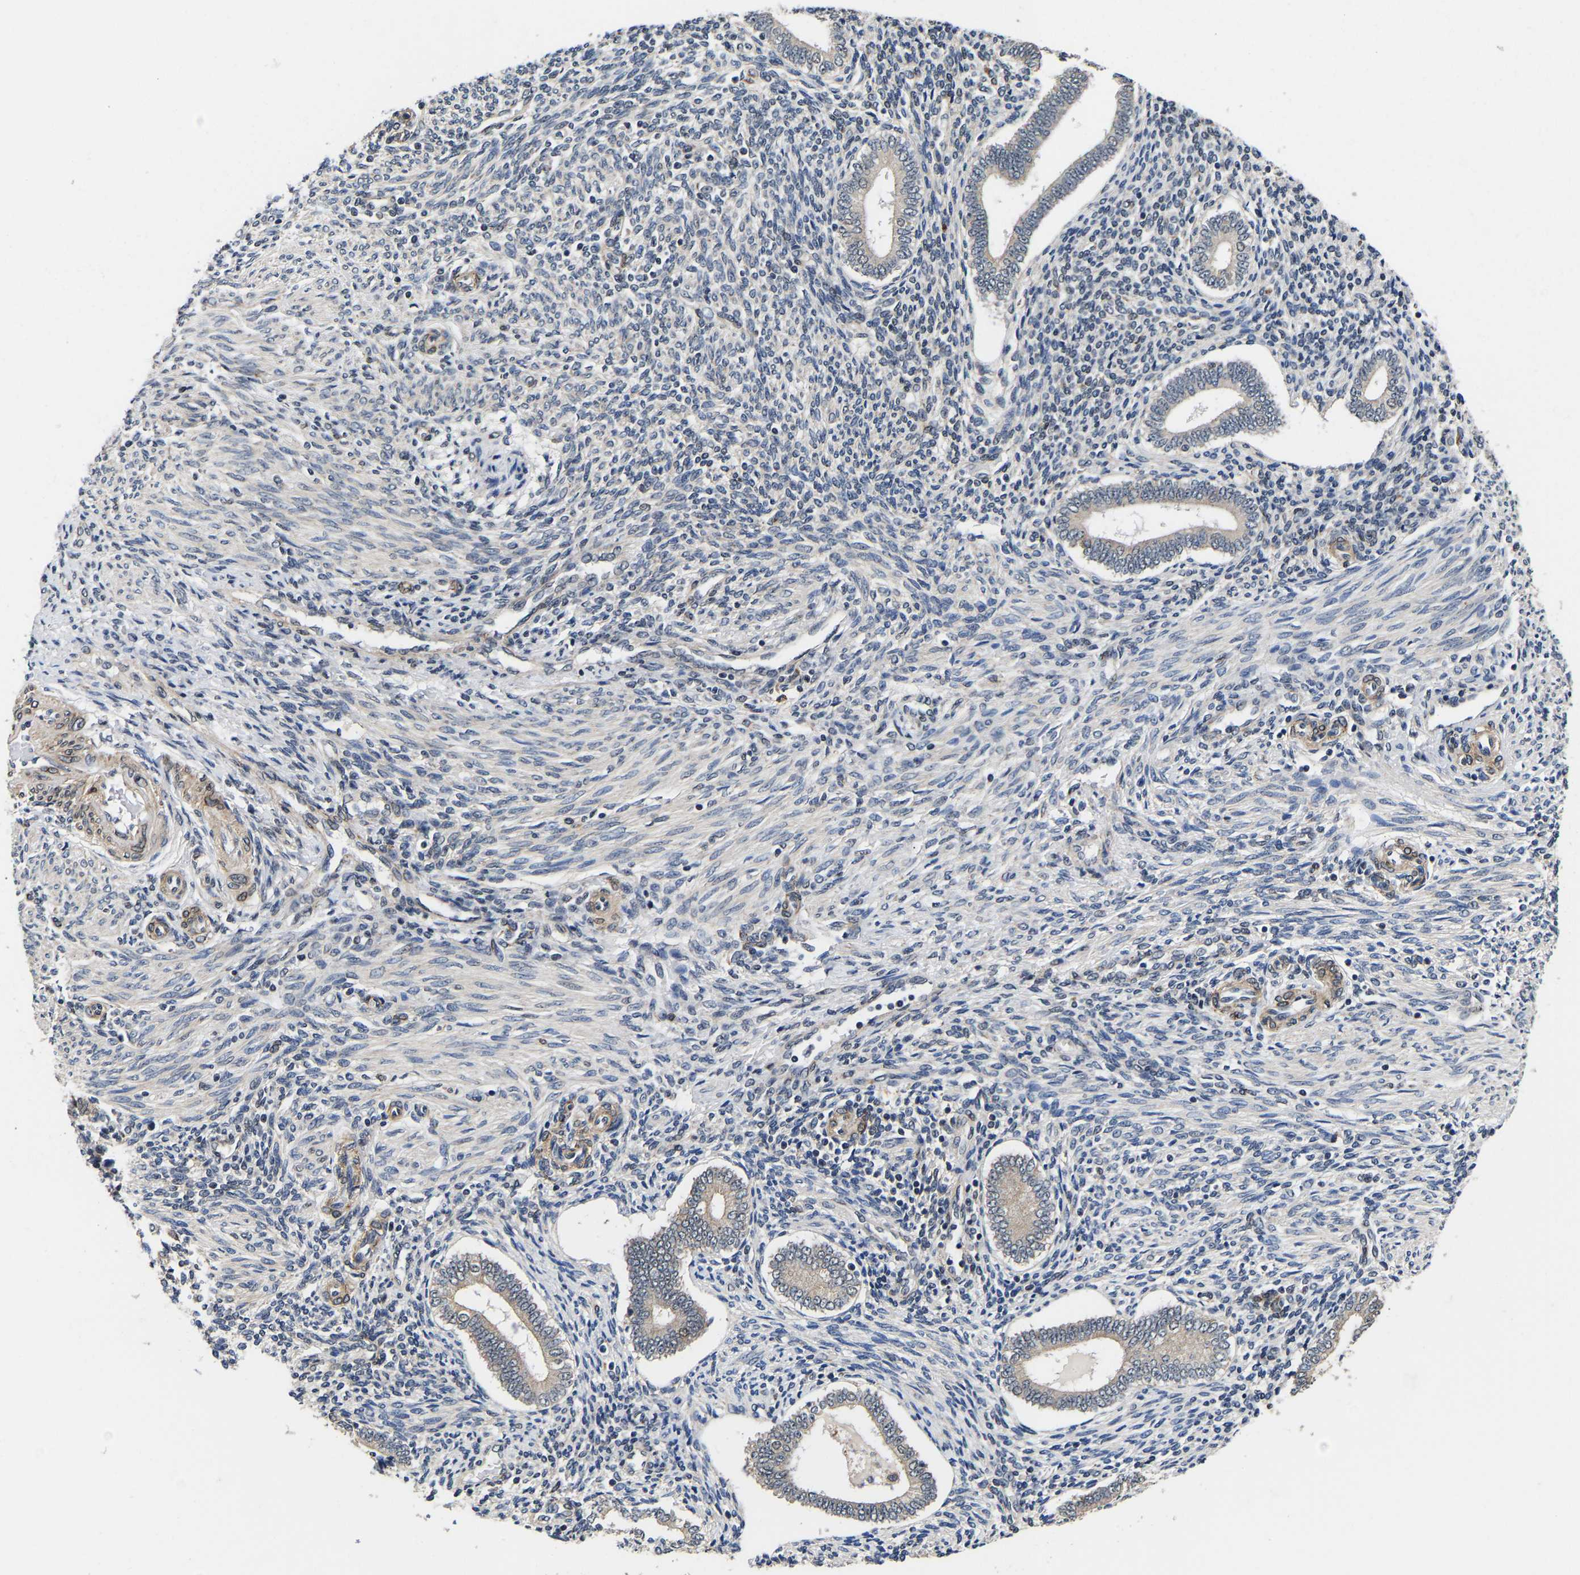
{"staining": {"intensity": "weak", "quantity": "<25%", "location": "cytoplasmic/membranous"}, "tissue": "endometrium", "cell_type": "Cells in endometrial stroma", "image_type": "normal", "snomed": [{"axis": "morphology", "description": "Normal tissue, NOS"}, {"axis": "topography", "description": "Endometrium"}], "caption": "Immunohistochemistry (IHC) histopathology image of normal endometrium stained for a protein (brown), which displays no positivity in cells in endometrial stroma. (Immunohistochemistry, brightfield microscopy, high magnification).", "gene": "METTL16", "patient": {"sex": "female", "age": 42}}